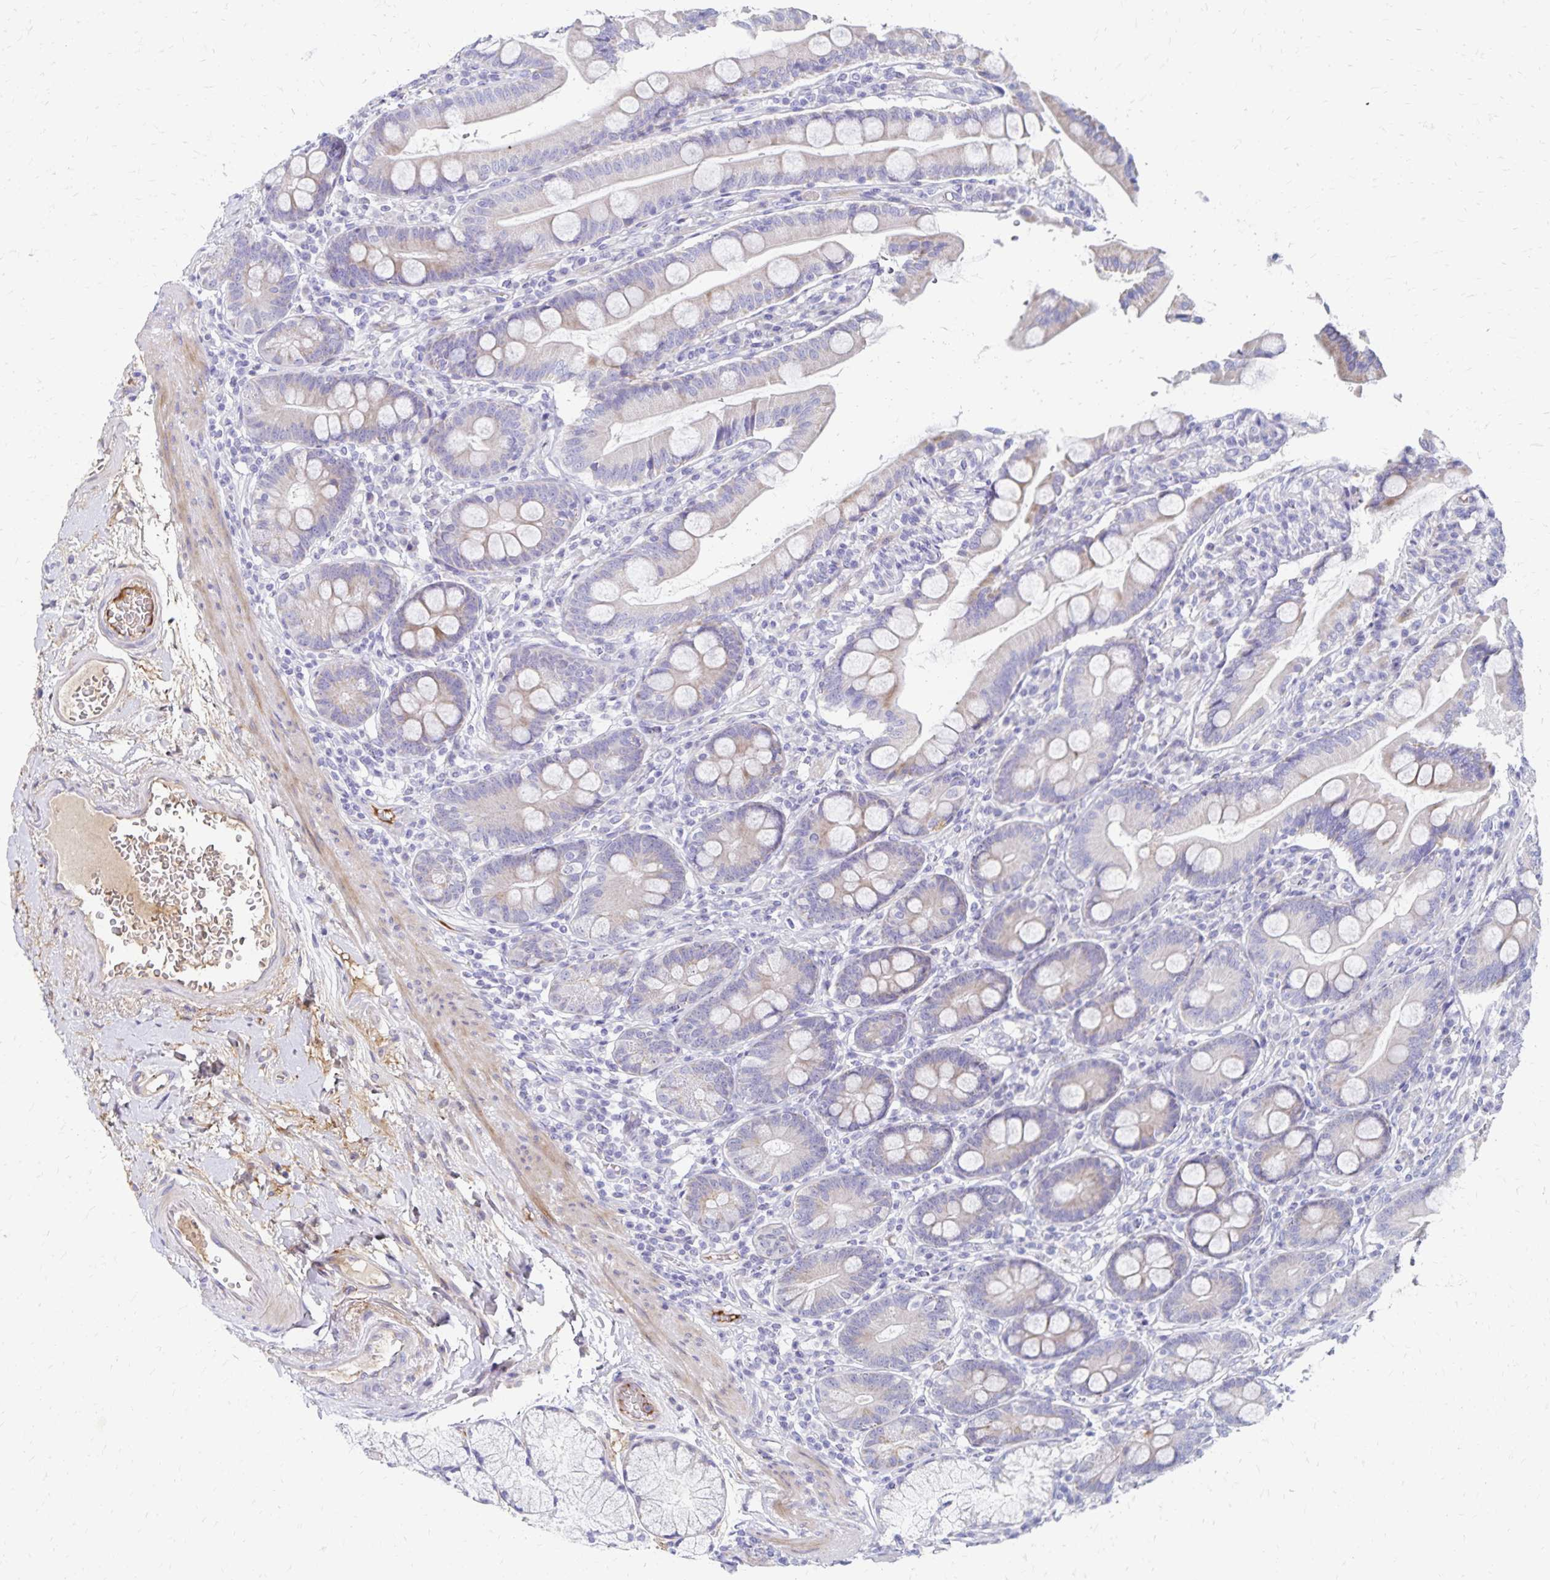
{"staining": {"intensity": "weak", "quantity": "25%-75%", "location": "cytoplasmic/membranous"}, "tissue": "duodenum", "cell_type": "Glandular cells", "image_type": "normal", "snomed": [{"axis": "morphology", "description": "Normal tissue, NOS"}, {"axis": "topography", "description": "Duodenum"}], "caption": "Protein expression analysis of normal human duodenum reveals weak cytoplasmic/membranous expression in about 25%-75% of glandular cells.", "gene": "NECAP1", "patient": {"sex": "female", "age": 67}}